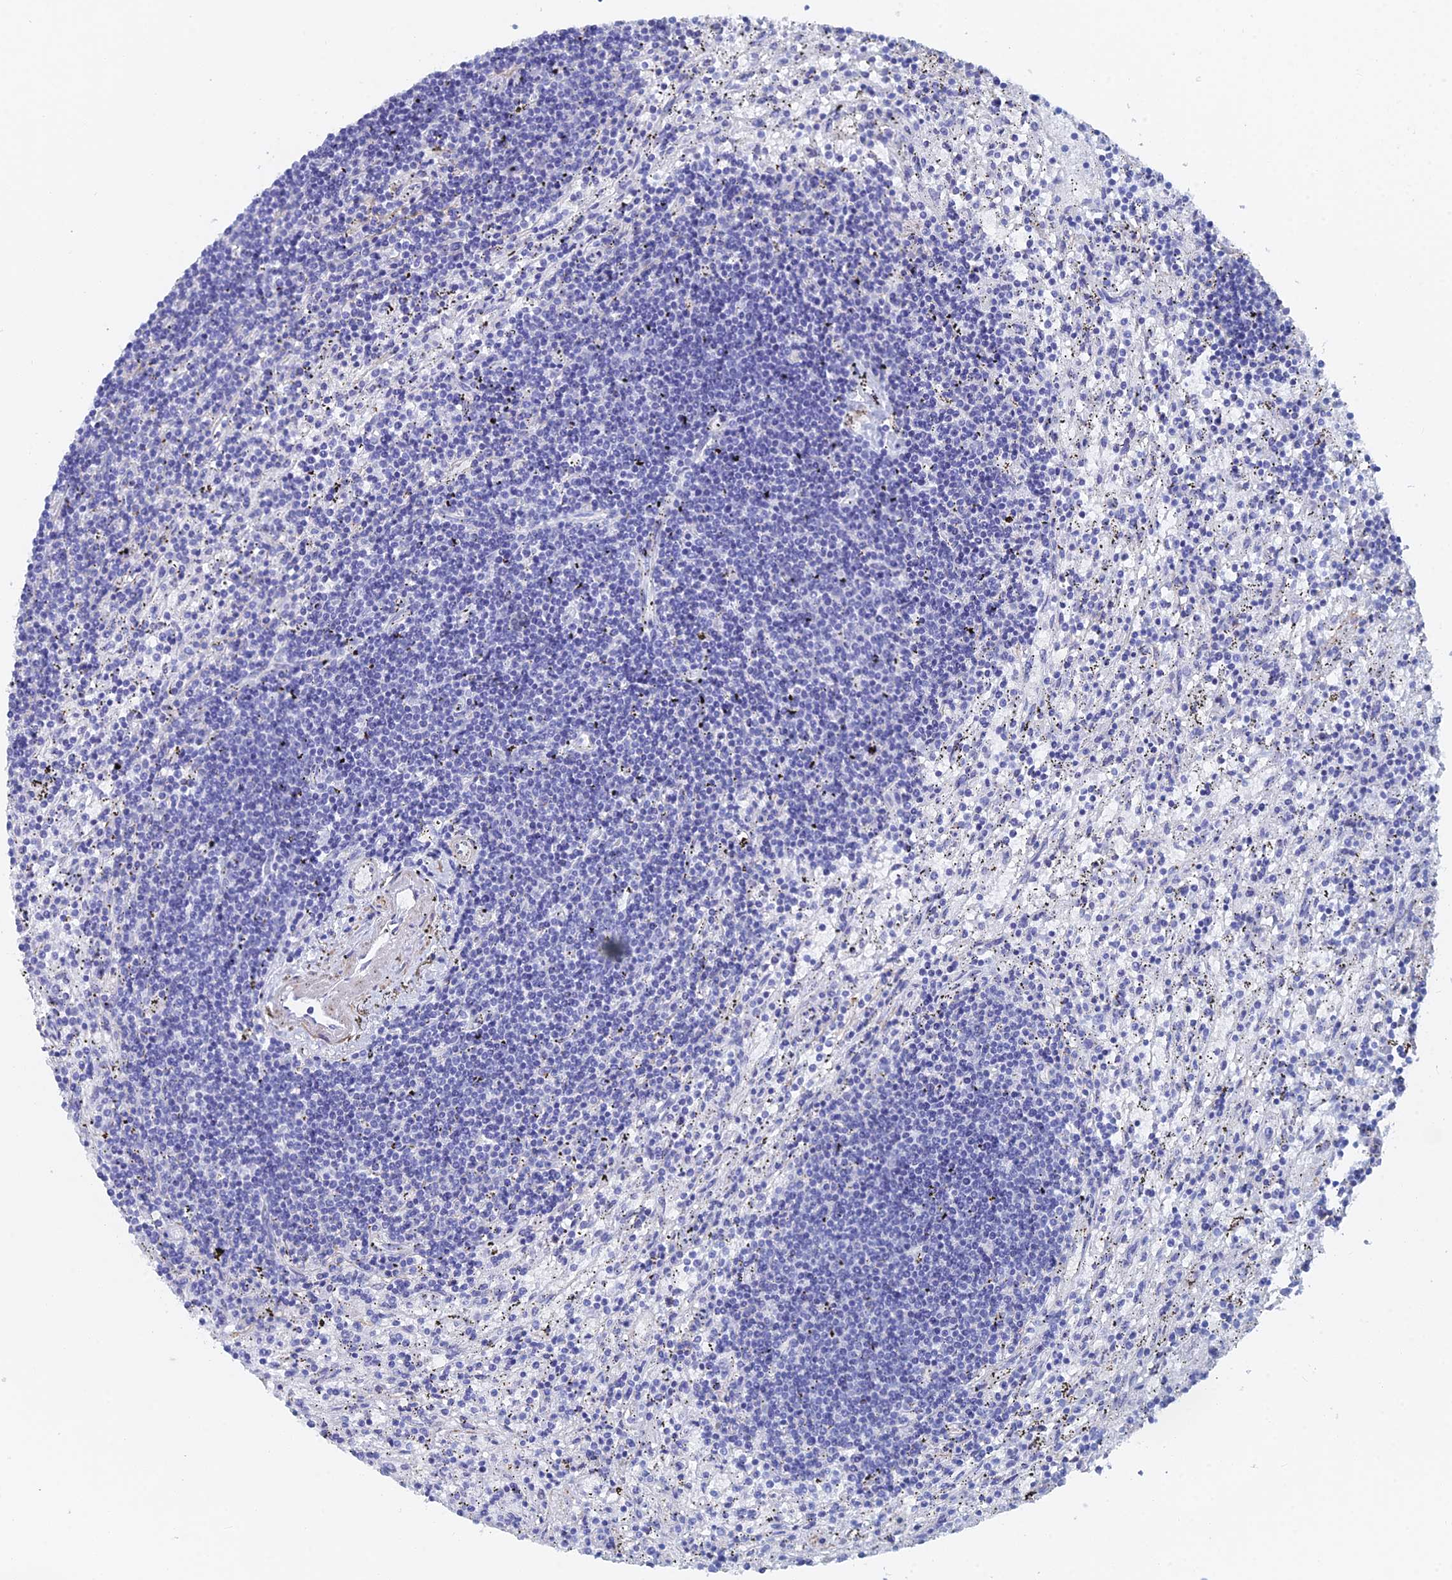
{"staining": {"intensity": "negative", "quantity": "none", "location": "none"}, "tissue": "lymphoma", "cell_type": "Tumor cells", "image_type": "cancer", "snomed": [{"axis": "morphology", "description": "Malignant lymphoma, non-Hodgkin's type, Low grade"}, {"axis": "topography", "description": "Spleen"}], "caption": "Tumor cells show no significant positivity in lymphoma.", "gene": "KCNK18", "patient": {"sex": "male", "age": 76}}